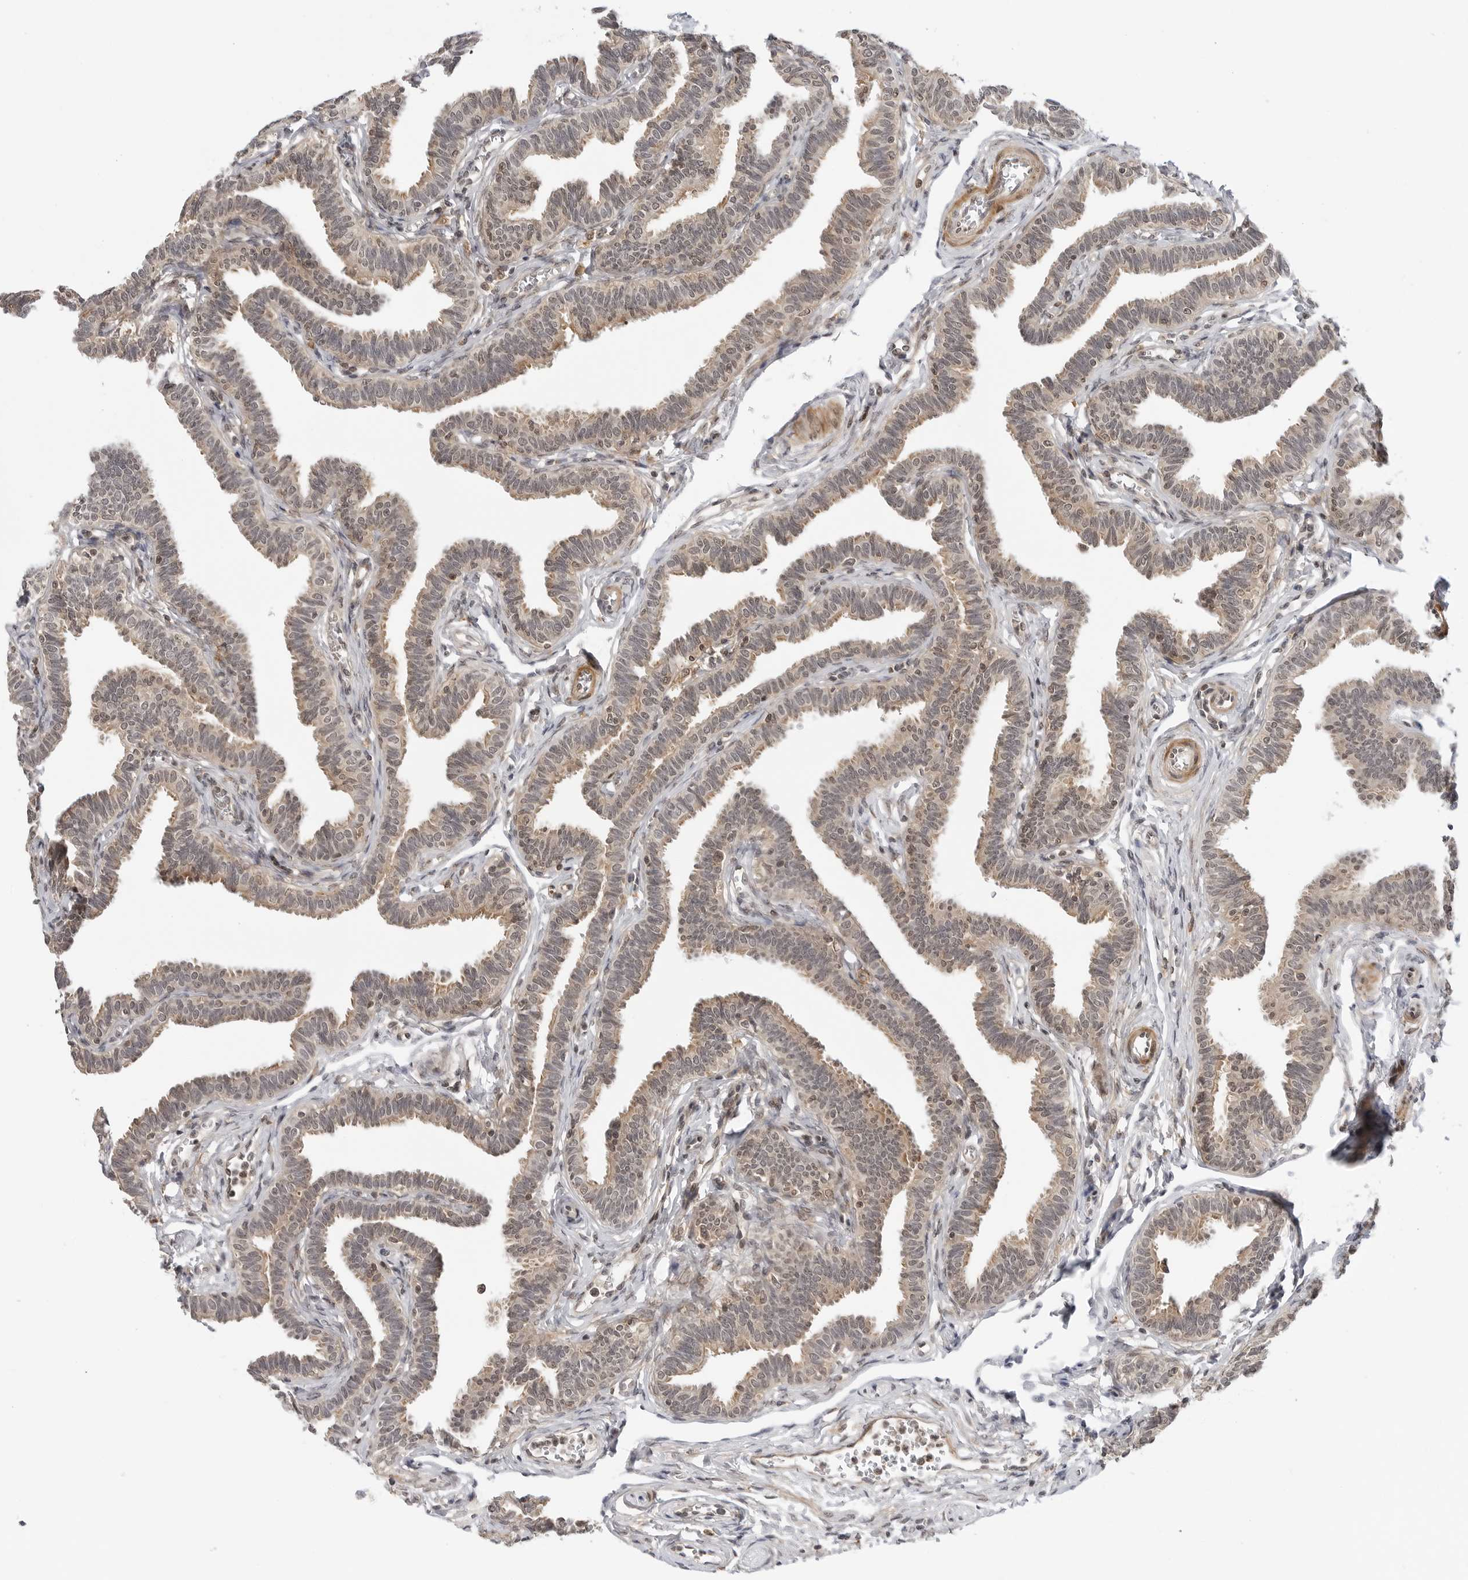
{"staining": {"intensity": "weak", "quantity": ">75%", "location": "cytoplasmic/membranous"}, "tissue": "fallopian tube", "cell_type": "Glandular cells", "image_type": "normal", "snomed": [{"axis": "morphology", "description": "Normal tissue, NOS"}, {"axis": "topography", "description": "Fallopian tube"}, {"axis": "topography", "description": "Ovary"}], "caption": "Fallopian tube was stained to show a protein in brown. There is low levels of weak cytoplasmic/membranous expression in about >75% of glandular cells. Using DAB (brown) and hematoxylin (blue) stains, captured at high magnification using brightfield microscopy.", "gene": "MAP2K5", "patient": {"sex": "female", "age": 23}}